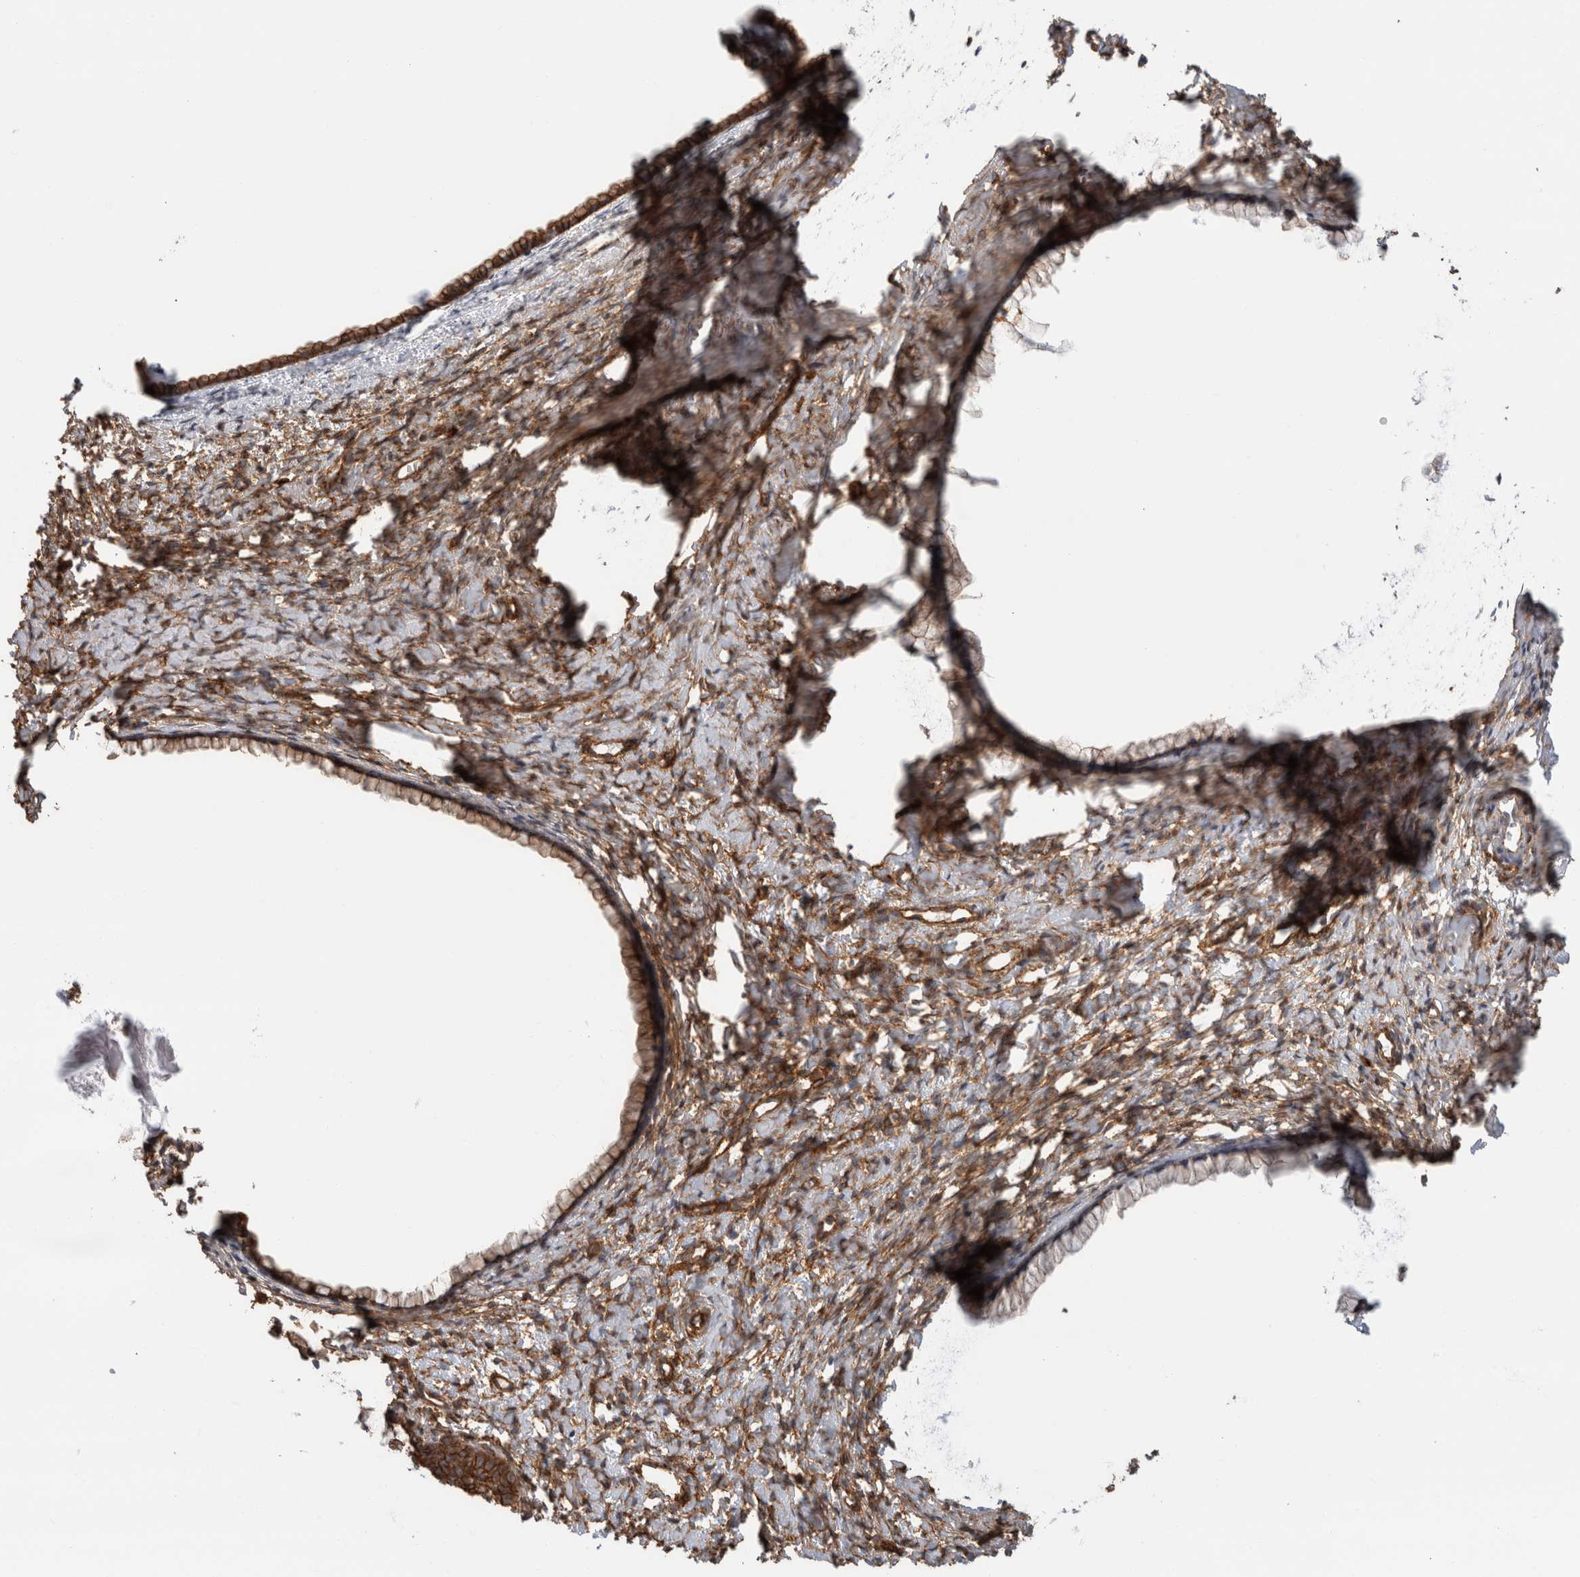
{"staining": {"intensity": "strong", "quantity": ">75%", "location": "cytoplasmic/membranous"}, "tissue": "cervix", "cell_type": "Glandular cells", "image_type": "normal", "snomed": [{"axis": "morphology", "description": "Normal tissue, NOS"}, {"axis": "topography", "description": "Cervix"}], "caption": "Normal cervix was stained to show a protein in brown. There is high levels of strong cytoplasmic/membranous staining in approximately >75% of glandular cells. The protein is shown in brown color, while the nuclei are stained blue.", "gene": "AHNAK", "patient": {"sex": "female", "age": 75}}